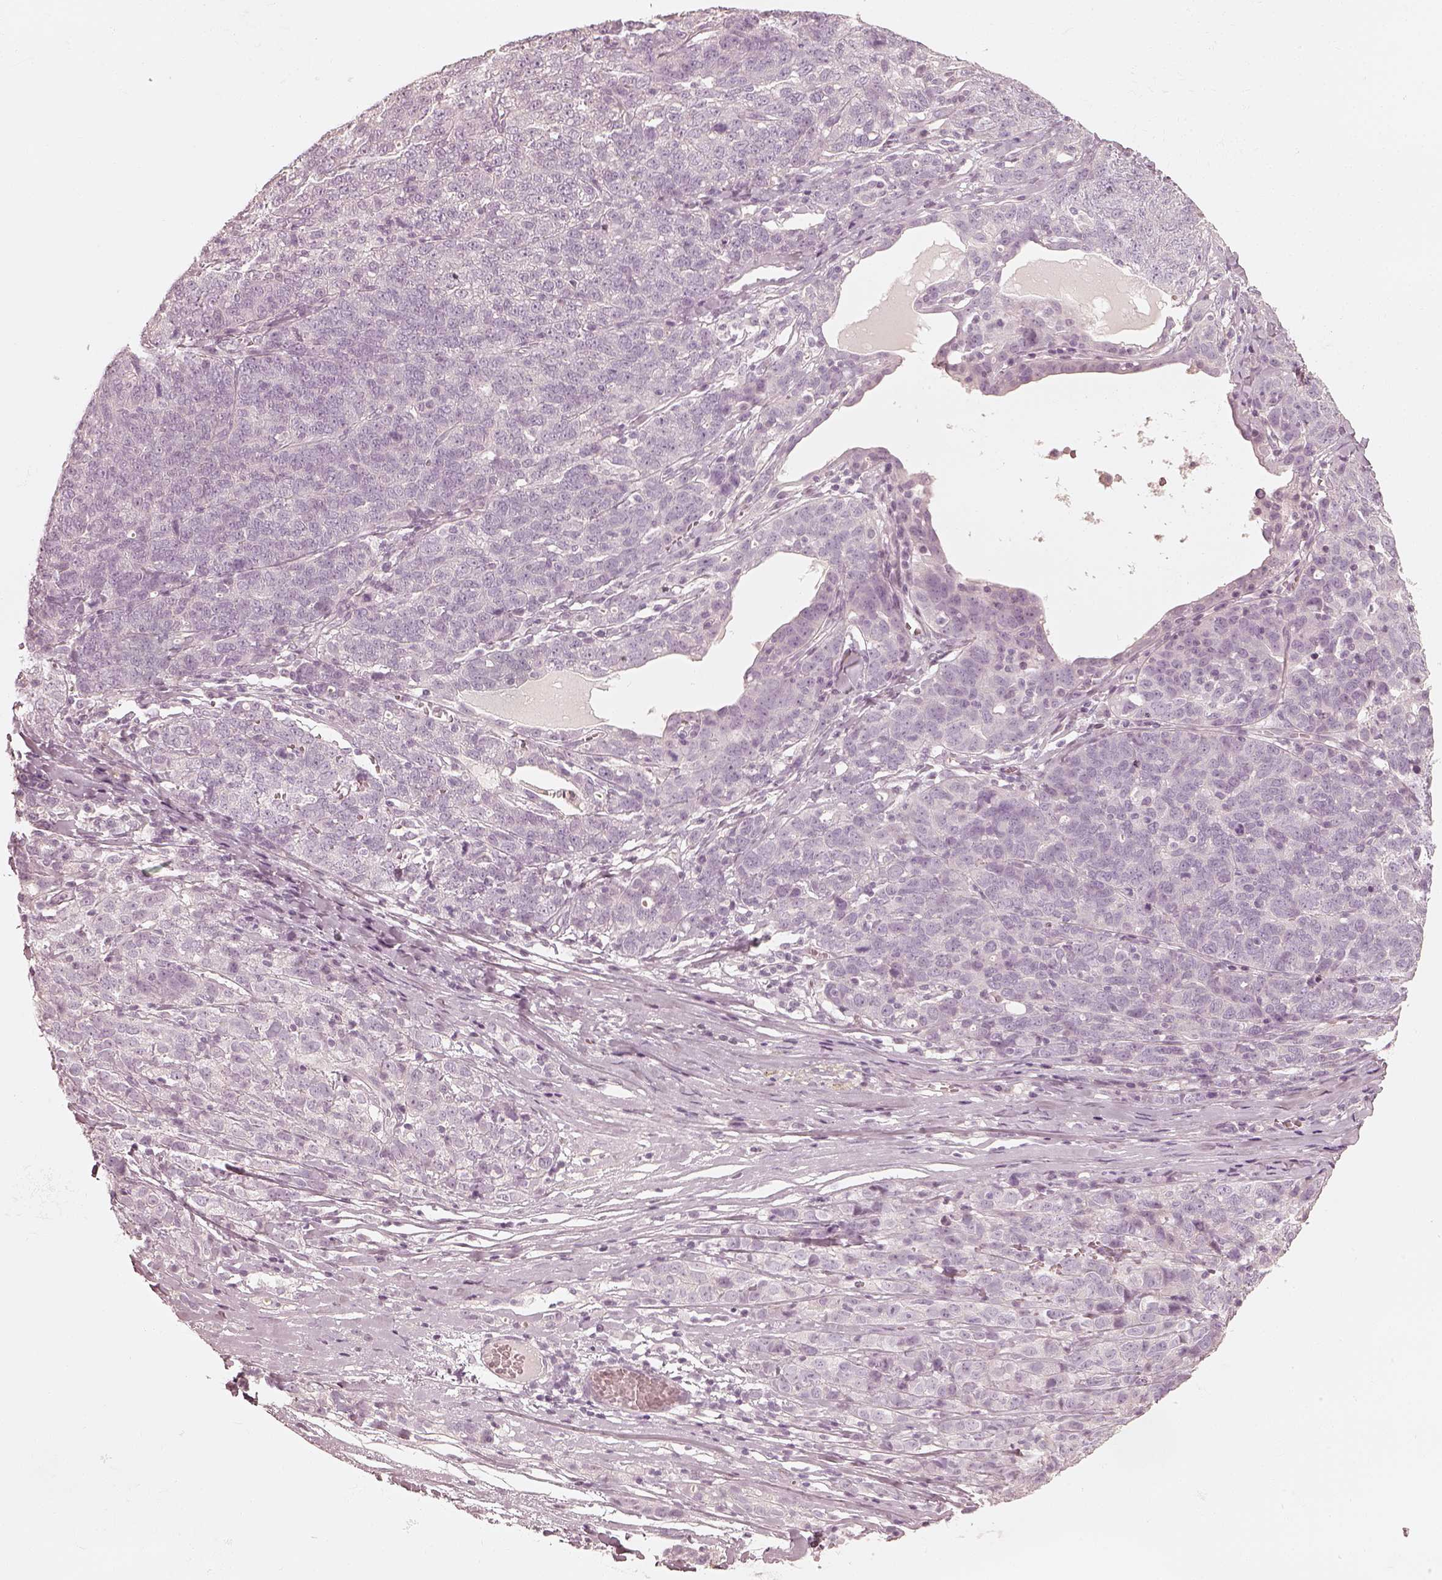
{"staining": {"intensity": "negative", "quantity": "none", "location": "none"}, "tissue": "ovarian cancer", "cell_type": "Tumor cells", "image_type": "cancer", "snomed": [{"axis": "morphology", "description": "Cystadenocarcinoma, serous, NOS"}, {"axis": "topography", "description": "Ovary"}], "caption": "DAB immunohistochemical staining of human ovarian cancer (serous cystadenocarcinoma) displays no significant expression in tumor cells.", "gene": "SPATA24", "patient": {"sex": "female", "age": 71}}